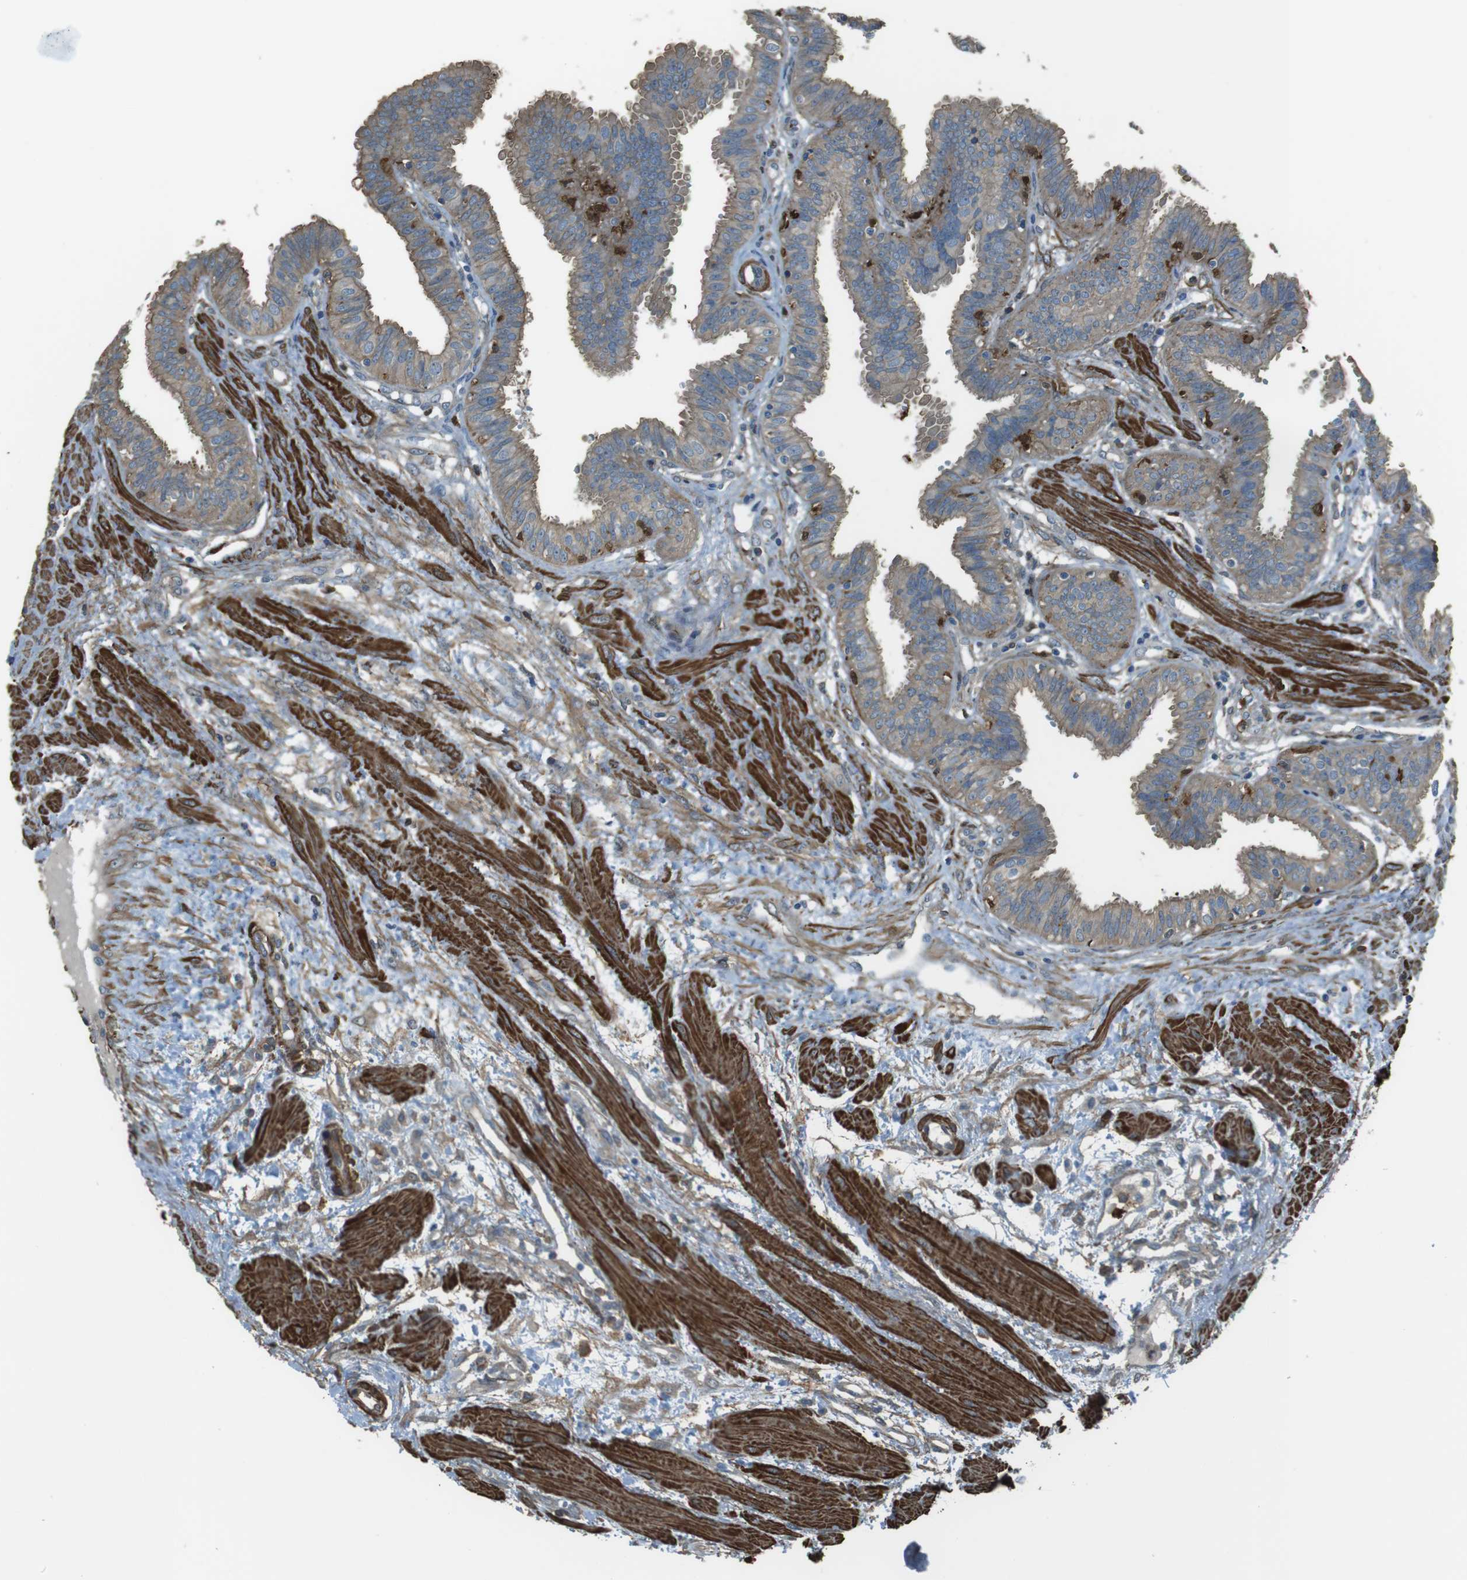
{"staining": {"intensity": "moderate", "quantity": ">75%", "location": "cytoplasmic/membranous"}, "tissue": "fallopian tube", "cell_type": "Glandular cells", "image_type": "normal", "snomed": [{"axis": "morphology", "description": "Normal tissue, NOS"}, {"axis": "topography", "description": "Fallopian tube"}], "caption": "Immunohistochemical staining of unremarkable human fallopian tube demonstrates moderate cytoplasmic/membranous protein positivity in approximately >75% of glandular cells.", "gene": "SFT2D1", "patient": {"sex": "female", "age": 32}}